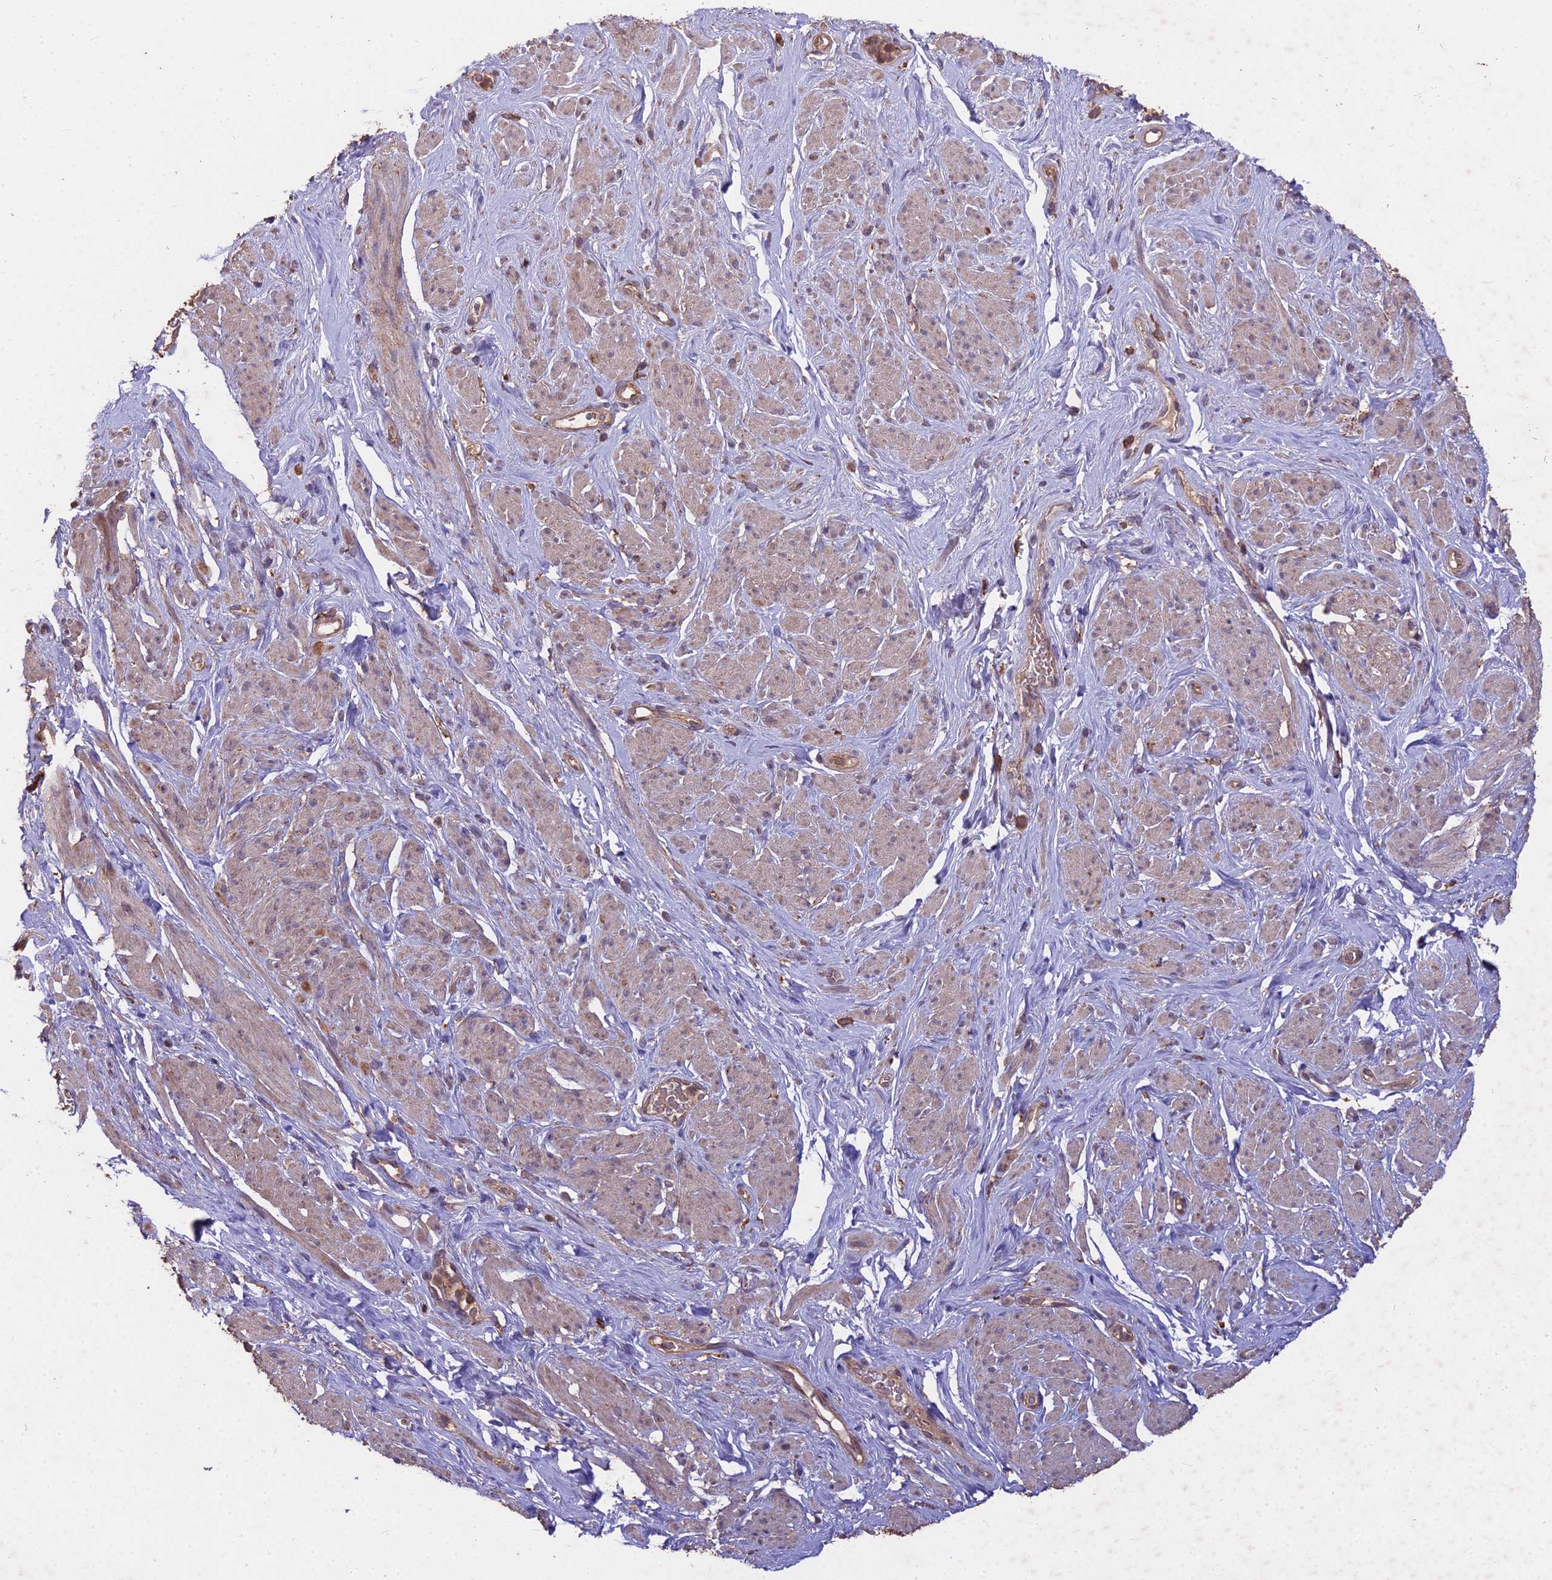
{"staining": {"intensity": "weak", "quantity": "25%-75%", "location": "cytoplasmic/membranous"}, "tissue": "smooth muscle", "cell_type": "Smooth muscle cells", "image_type": "normal", "snomed": [{"axis": "morphology", "description": "Normal tissue, NOS"}, {"axis": "topography", "description": "Smooth muscle"}, {"axis": "topography", "description": "Peripheral nerve tissue"}], "caption": "The photomicrograph reveals a brown stain indicating the presence of a protein in the cytoplasmic/membranous of smooth muscle cells in smooth muscle.", "gene": "CEMIP2", "patient": {"sex": "male", "age": 69}}